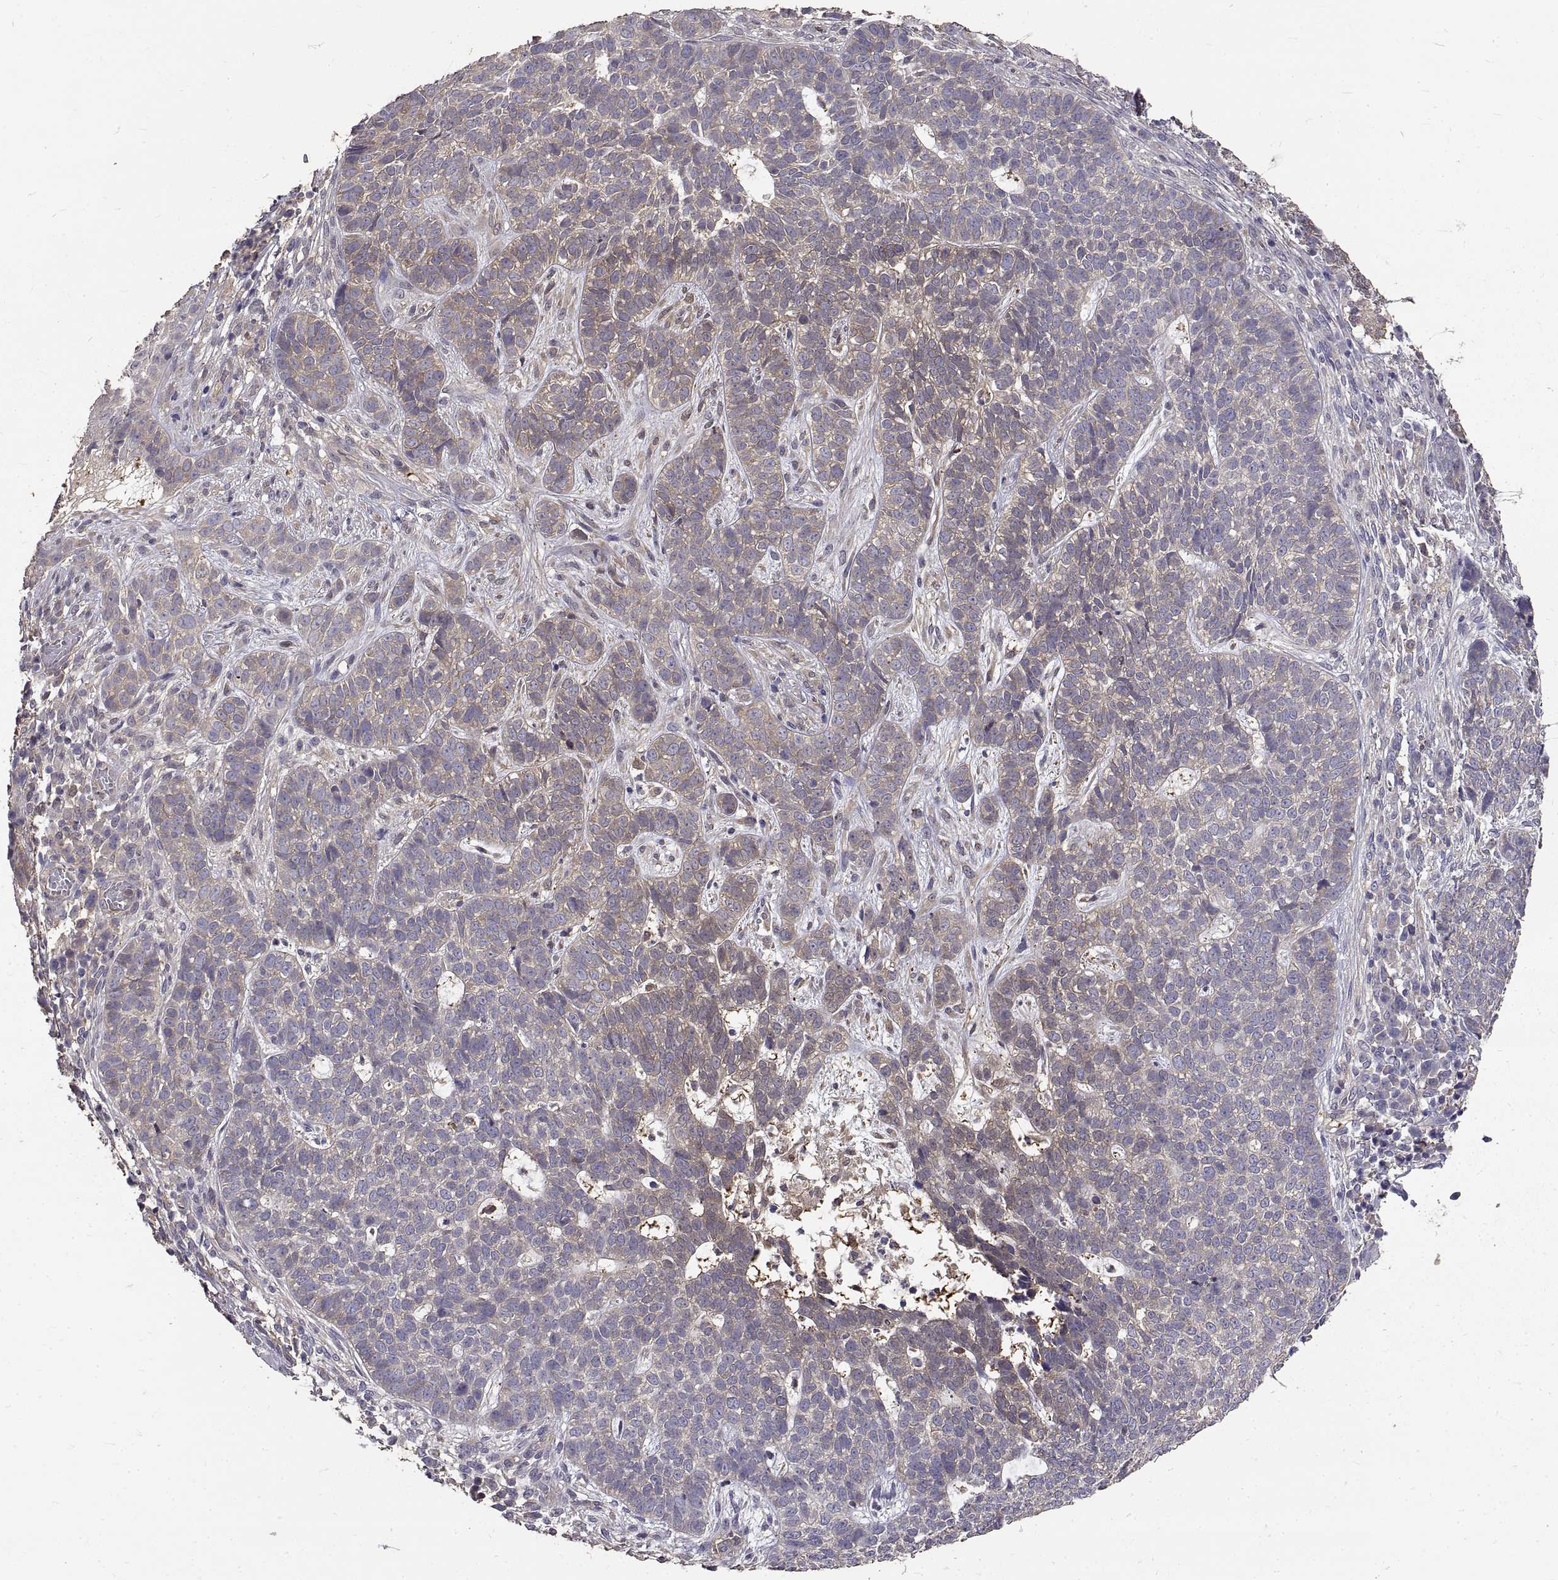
{"staining": {"intensity": "weak", "quantity": "<25%", "location": "cytoplasmic/membranous"}, "tissue": "skin cancer", "cell_type": "Tumor cells", "image_type": "cancer", "snomed": [{"axis": "morphology", "description": "Basal cell carcinoma"}, {"axis": "topography", "description": "Skin"}], "caption": "Human basal cell carcinoma (skin) stained for a protein using immunohistochemistry (IHC) shows no staining in tumor cells.", "gene": "PEA15", "patient": {"sex": "female", "age": 69}}